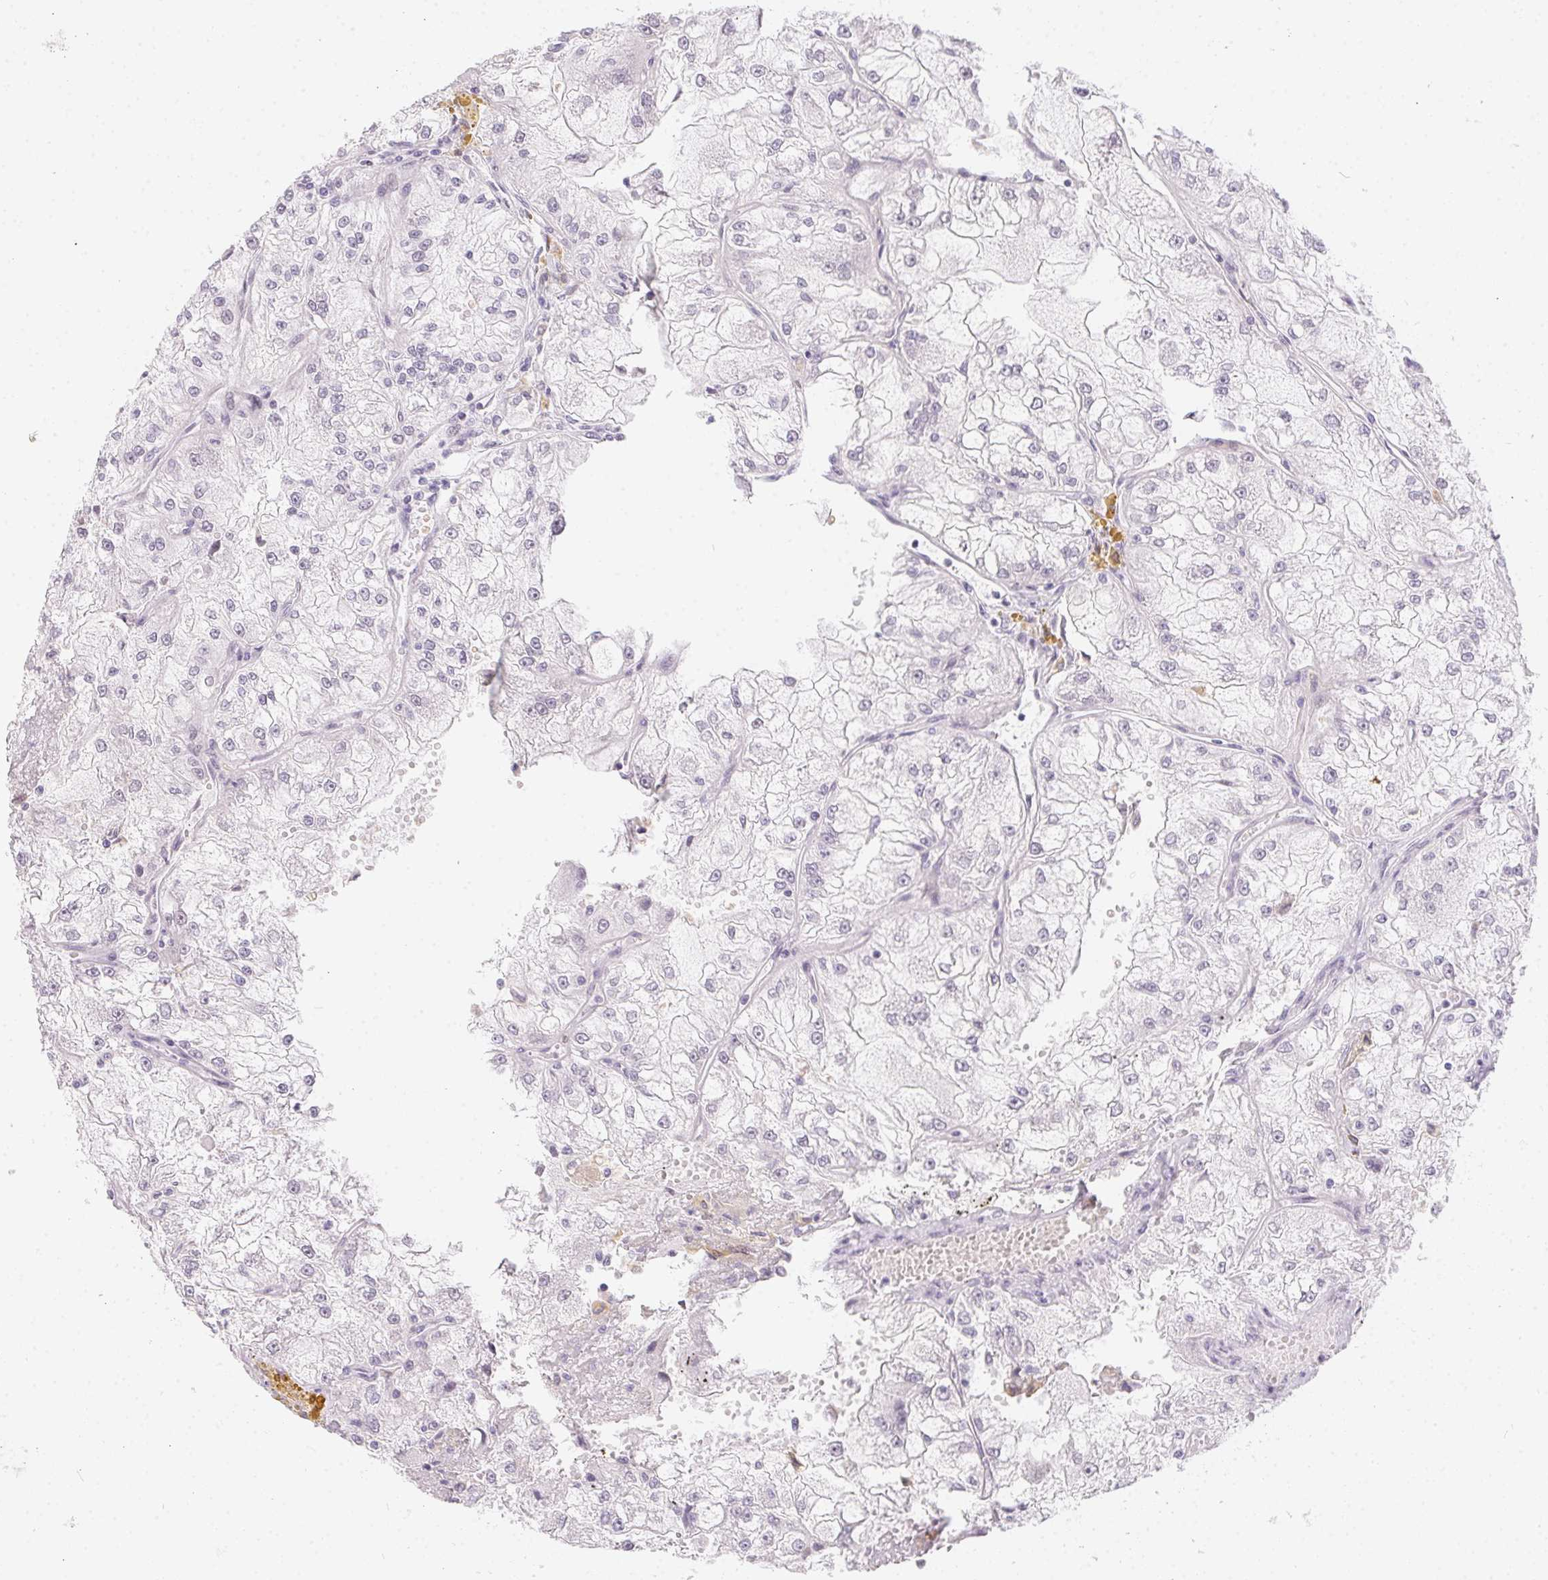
{"staining": {"intensity": "negative", "quantity": "none", "location": "none"}, "tissue": "renal cancer", "cell_type": "Tumor cells", "image_type": "cancer", "snomed": [{"axis": "morphology", "description": "Adenocarcinoma, NOS"}, {"axis": "topography", "description": "Kidney"}], "caption": "An immunohistochemistry (IHC) histopathology image of renal adenocarcinoma is shown. There is no staining in tumor cells of renal adenocarcinoma. (Stains: DAB immunohistochemistry with hematoxylin counter stain, Microscopy: brightfield microscopy at high magnification).", "gene": "MORC1", "patient": {"sex": "female", "age": 72}}